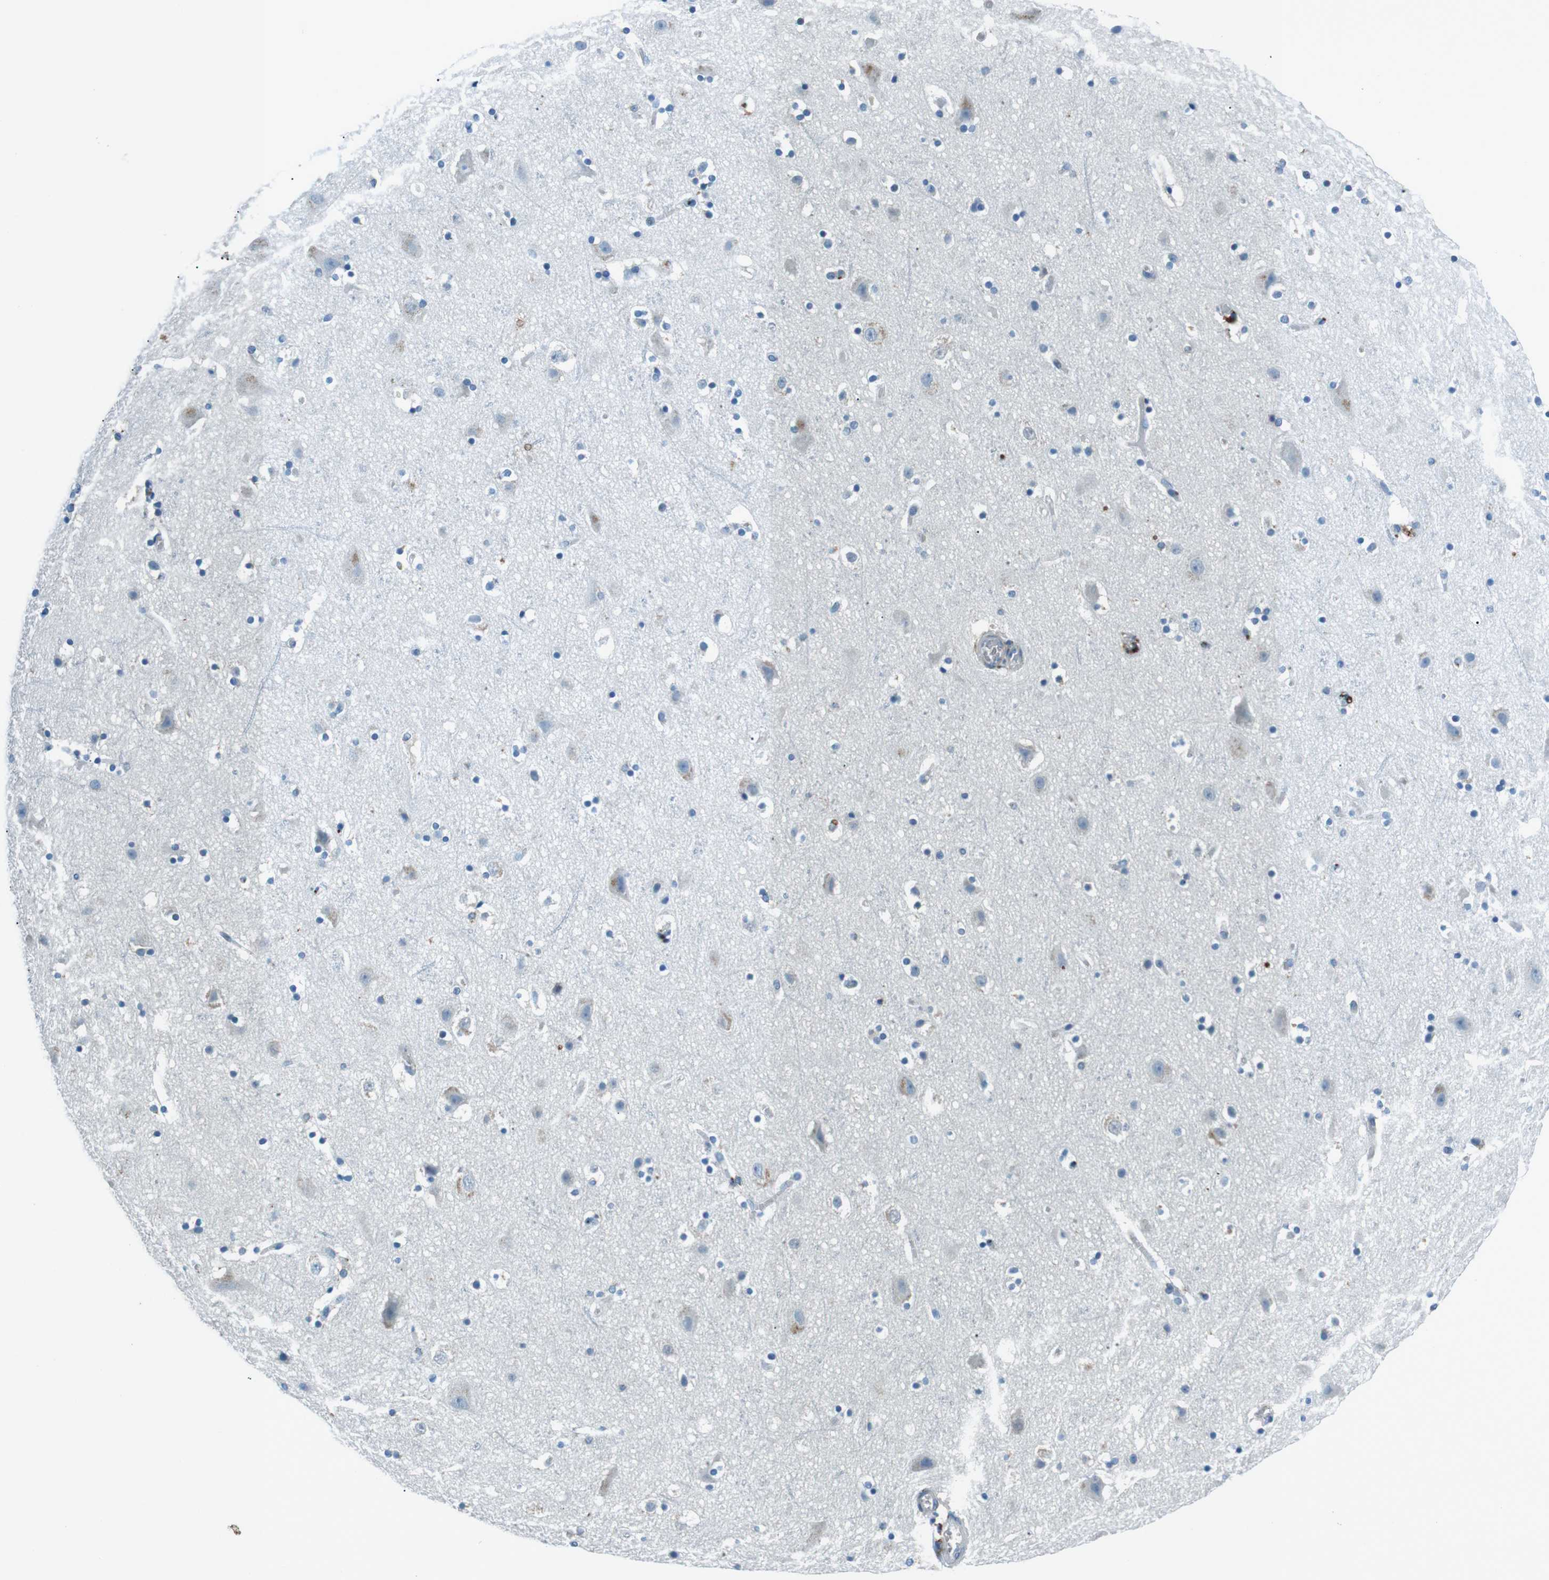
{"staining": {"intensity": "negative", "quantity": "none", "location": "none"}, "tissue": "cerebral cortex", "cell_type": "Endothelial cells", "image_type": "normal", "snomed": [{"axis": "morphology", "description": "Normal tissue, NOS"}, {"axis": "topography", "description": "Cerebral cortex"}], "caption": "This is an immunohistochemistry photomicrograph of benign human cerebral cortex. There is no expression in endothelial cells.", "gene": "ST6GAL1", "patient": {"sex": "male", "age": 45}}